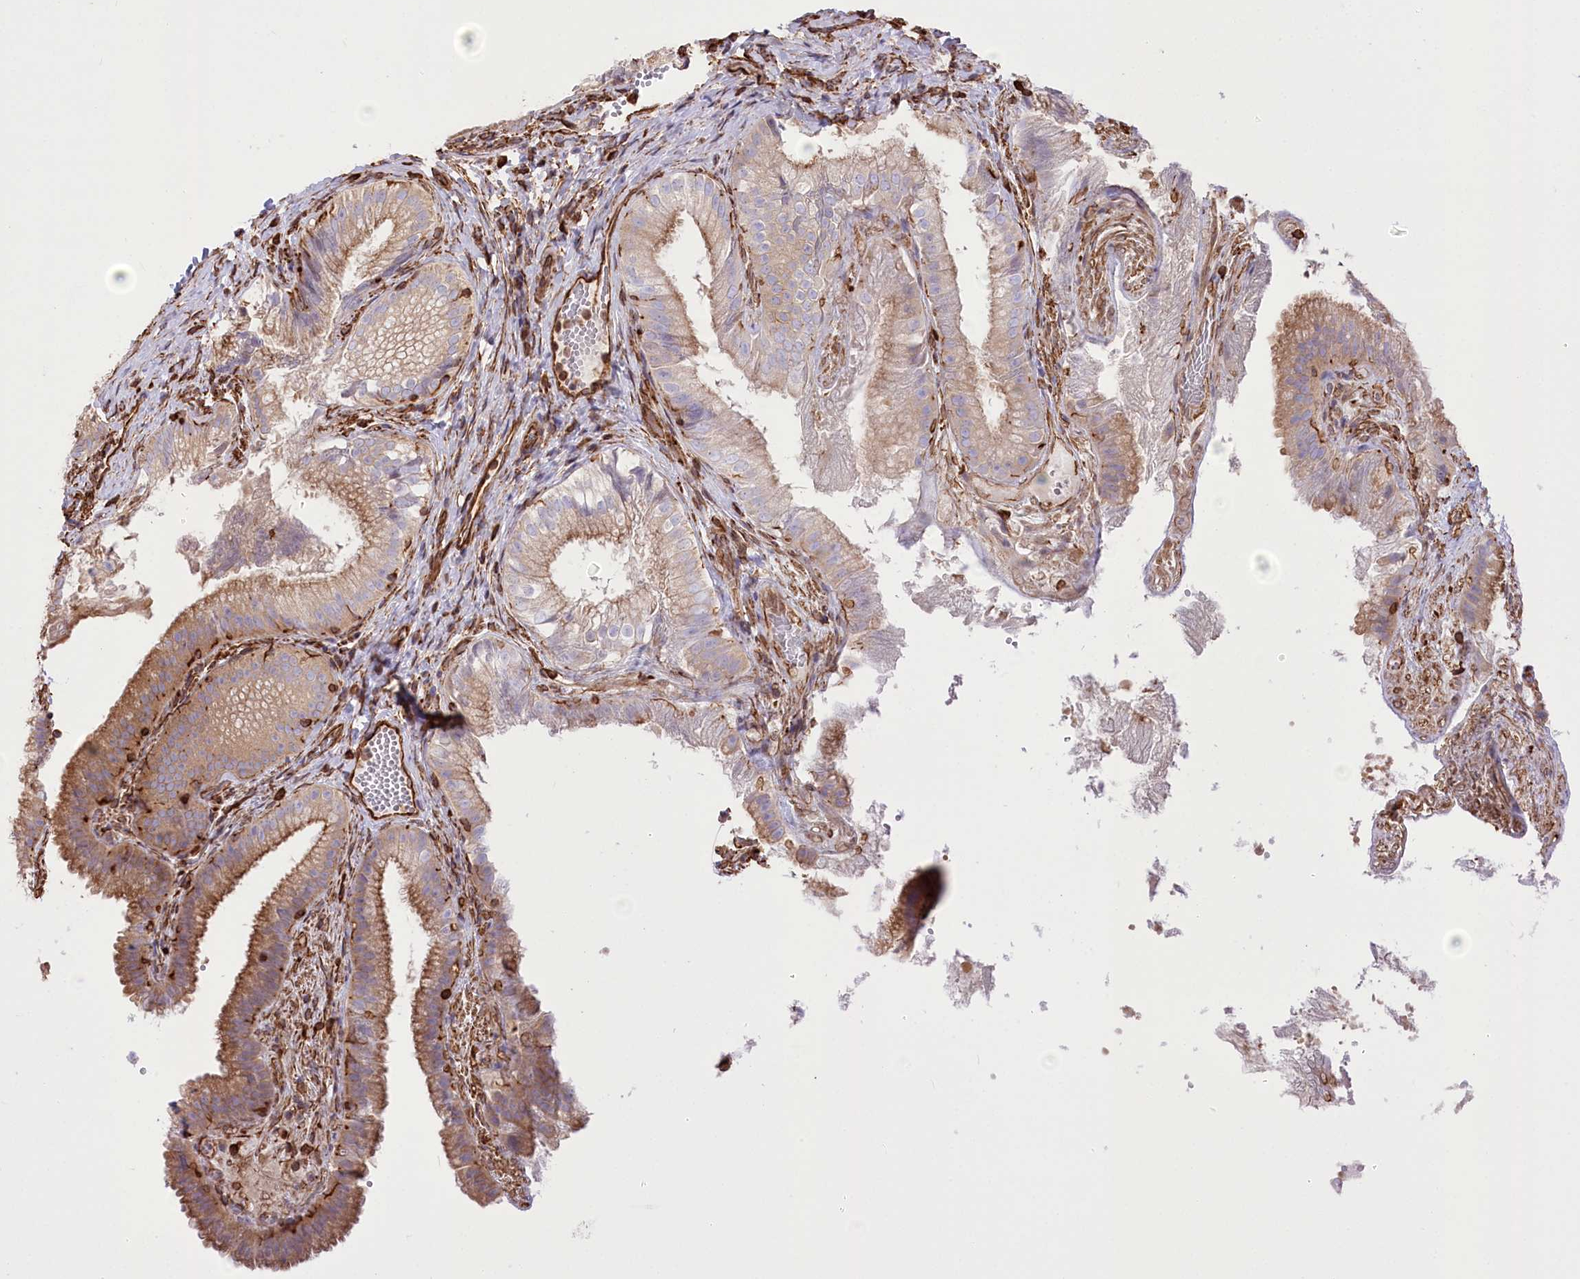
{"staining": {"intensity": "moderate", "quantity": "25%-75%", "location": "cytoplasmic/membranous"}, "tissue": "gallbladder", "cell_type": "Glandular cells", "image_type": "normal", "snomed": [{"axis": "morphology", "description": "Normal tissue, NOS"}, {"axis": "topography", "description": "Gallbladder"}], "caption": "Gallbladder stained for a protein demonstrates moderate cytoplasmic/membranous positivity in glandular cells. The staining is performed using DAB (3,3'-diaminobenzidine) brown chromogen to label protein expression. The nuclei are counter-stained blue using hematoxylin.", "gene": "TTC1", "patient": {"sex": "female", "age": 30}}